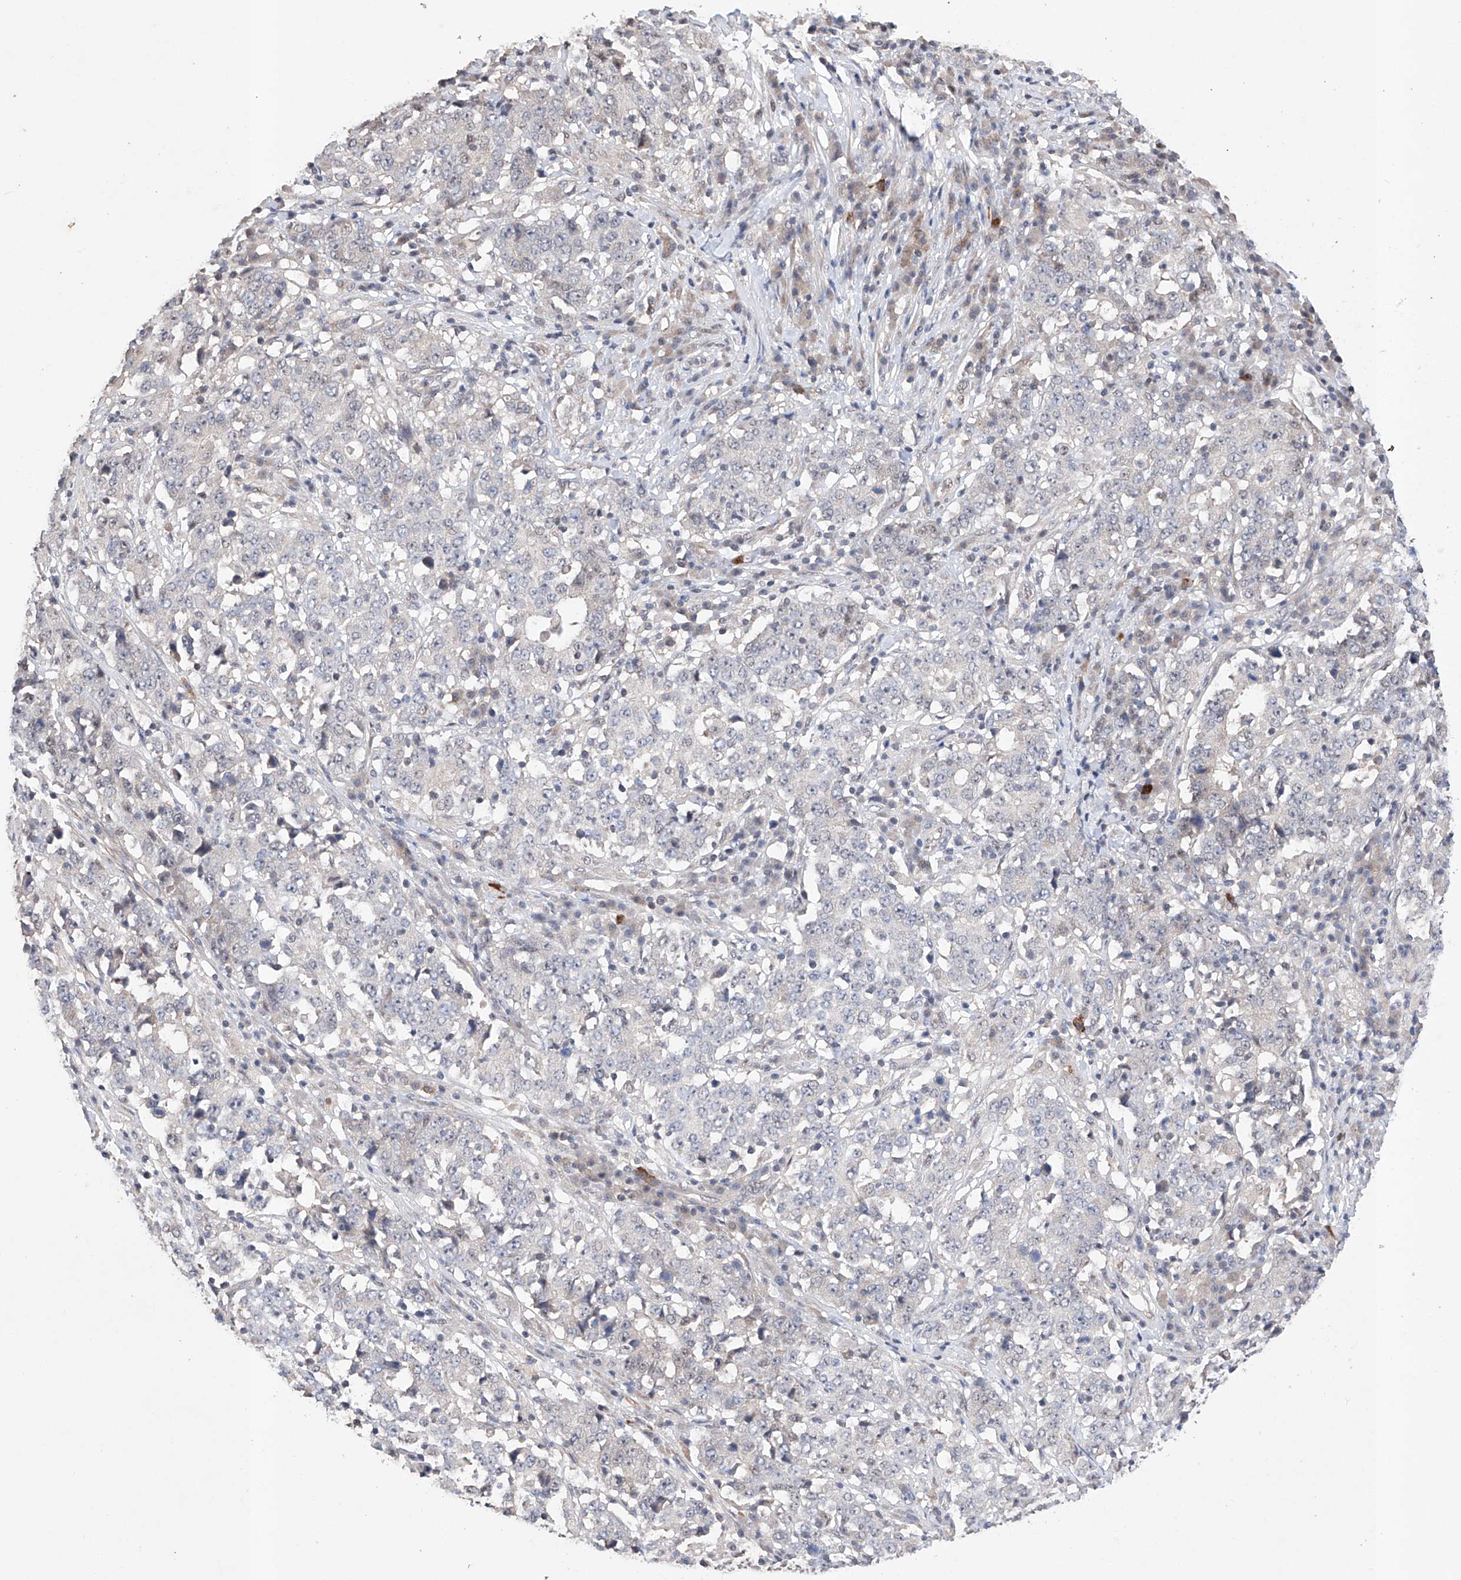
{"staining": {"intensity": "negative", "quantity": "none", "location": "none"}, "tissue": "stomach cancer", "cell_type": "Tumor cells", "image_type": "cancer", "snomed": [{"axis": "morphology", "description": "Adenocarcinoma, NOS"}, {"axis": "topography", "description": "Stomach"}], "caption": "This is a image of immunohistochemistry staining of stomach cancer, which shows no staining in tumor cells.", "gene": "AFG1L", "patient": {"sex": "male", "age": 59}}